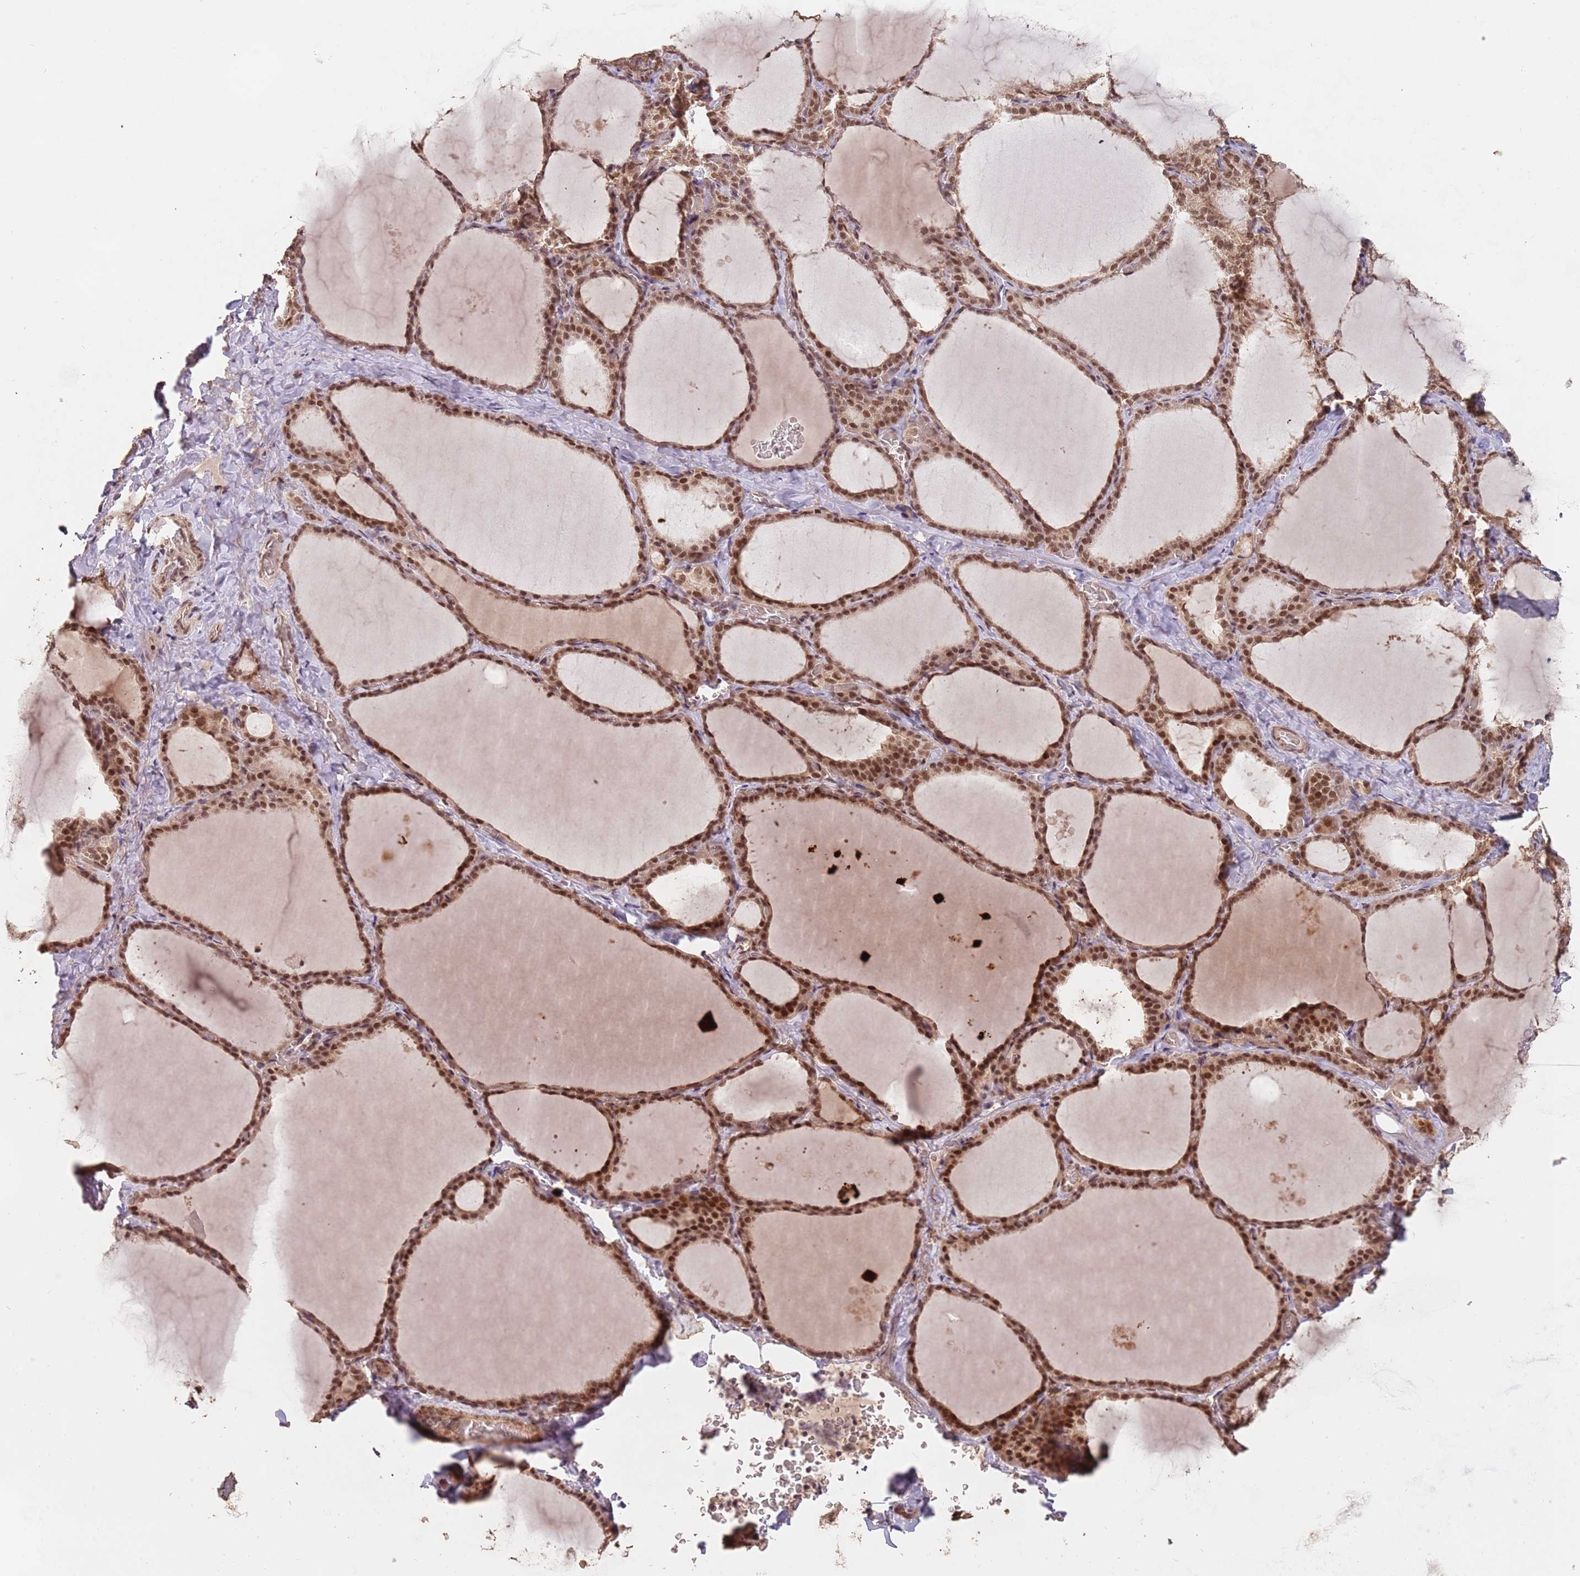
{"staining": {"intensity": "moderate", "quantity": ">75%", "location": "cytoplasmic/membranous,nuclear"}, "tissue": "thyroid gland", "cell_type": "Glandular cells", "image_type": "normal", "snomed": [{"axis": "morphology", "description": "Normal tissue, NOS"}, {"axis": "topography", "description": "Thyroid gland"}], "caption": "Brown immunohistochemical staining in normal human thyroid gland demonstrates moderate cytoplasmic/membranous,nuclear positivity in approximately >75% of glandular cells. The protein is stained brown, and the nuclei are stained in blue (DAB IHC with brightfield microscopy, high magnification).", "gene": "RFXANK", "patient": {"sex": "female", "age": 39}}